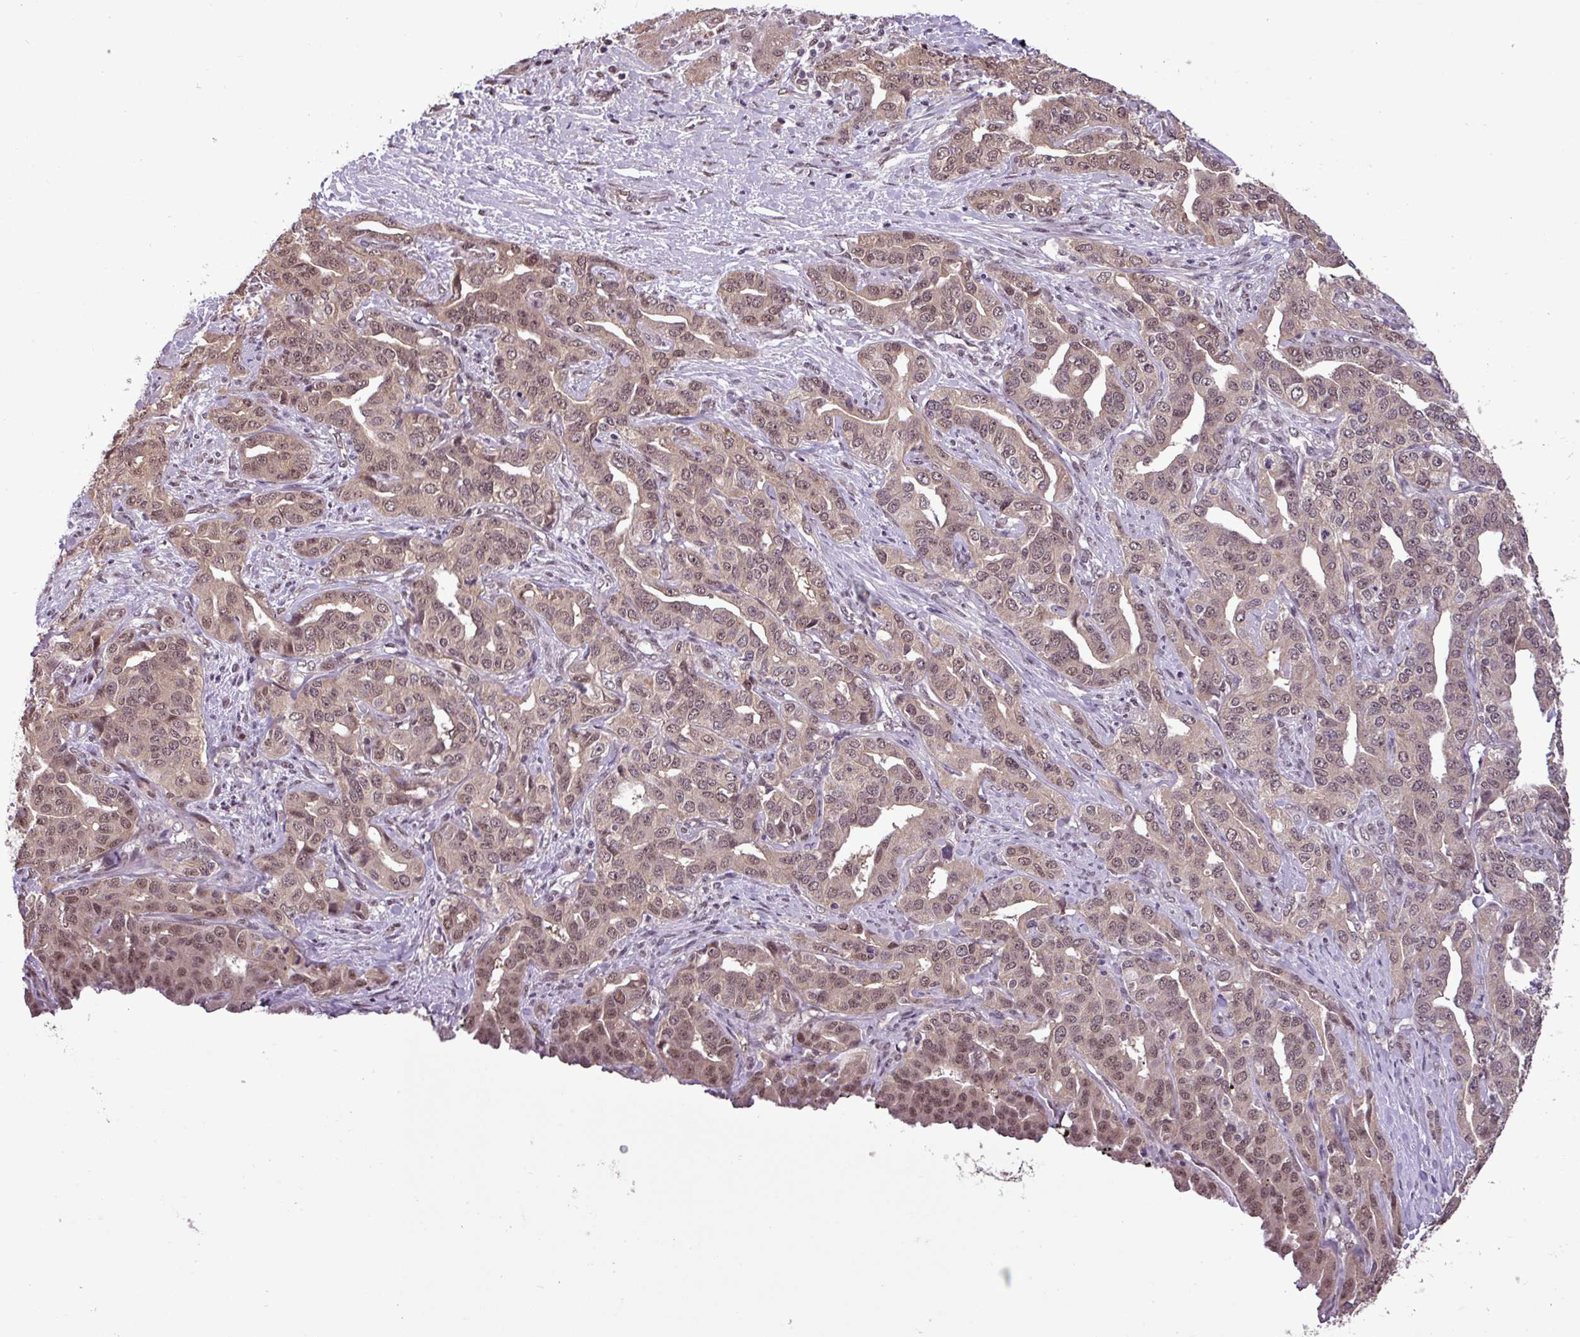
{"staining": {"intensity": "moderate", "quantity": ">75%", "location": "nuclear"}, "tissue": "liver cancer", "cell_type": "Tumor cells", "image_type": "cancer", "snomed": [{"axis": "morphology", "description": "Cholangiocarcinoma"}, {"axis": "topography", "description": "Liver"}], "caption": "Immunohistochemistry (IHC) image of neoplastic tissue: liver cancer stained using immunohistochemistry displays medium levels of moderate protein expression localized specifically in the nuclear of tumor cells, appearing as a nuclear brown color.", "gene": "MFHAS1", "patient": {"sex": "male", "age": 59}}